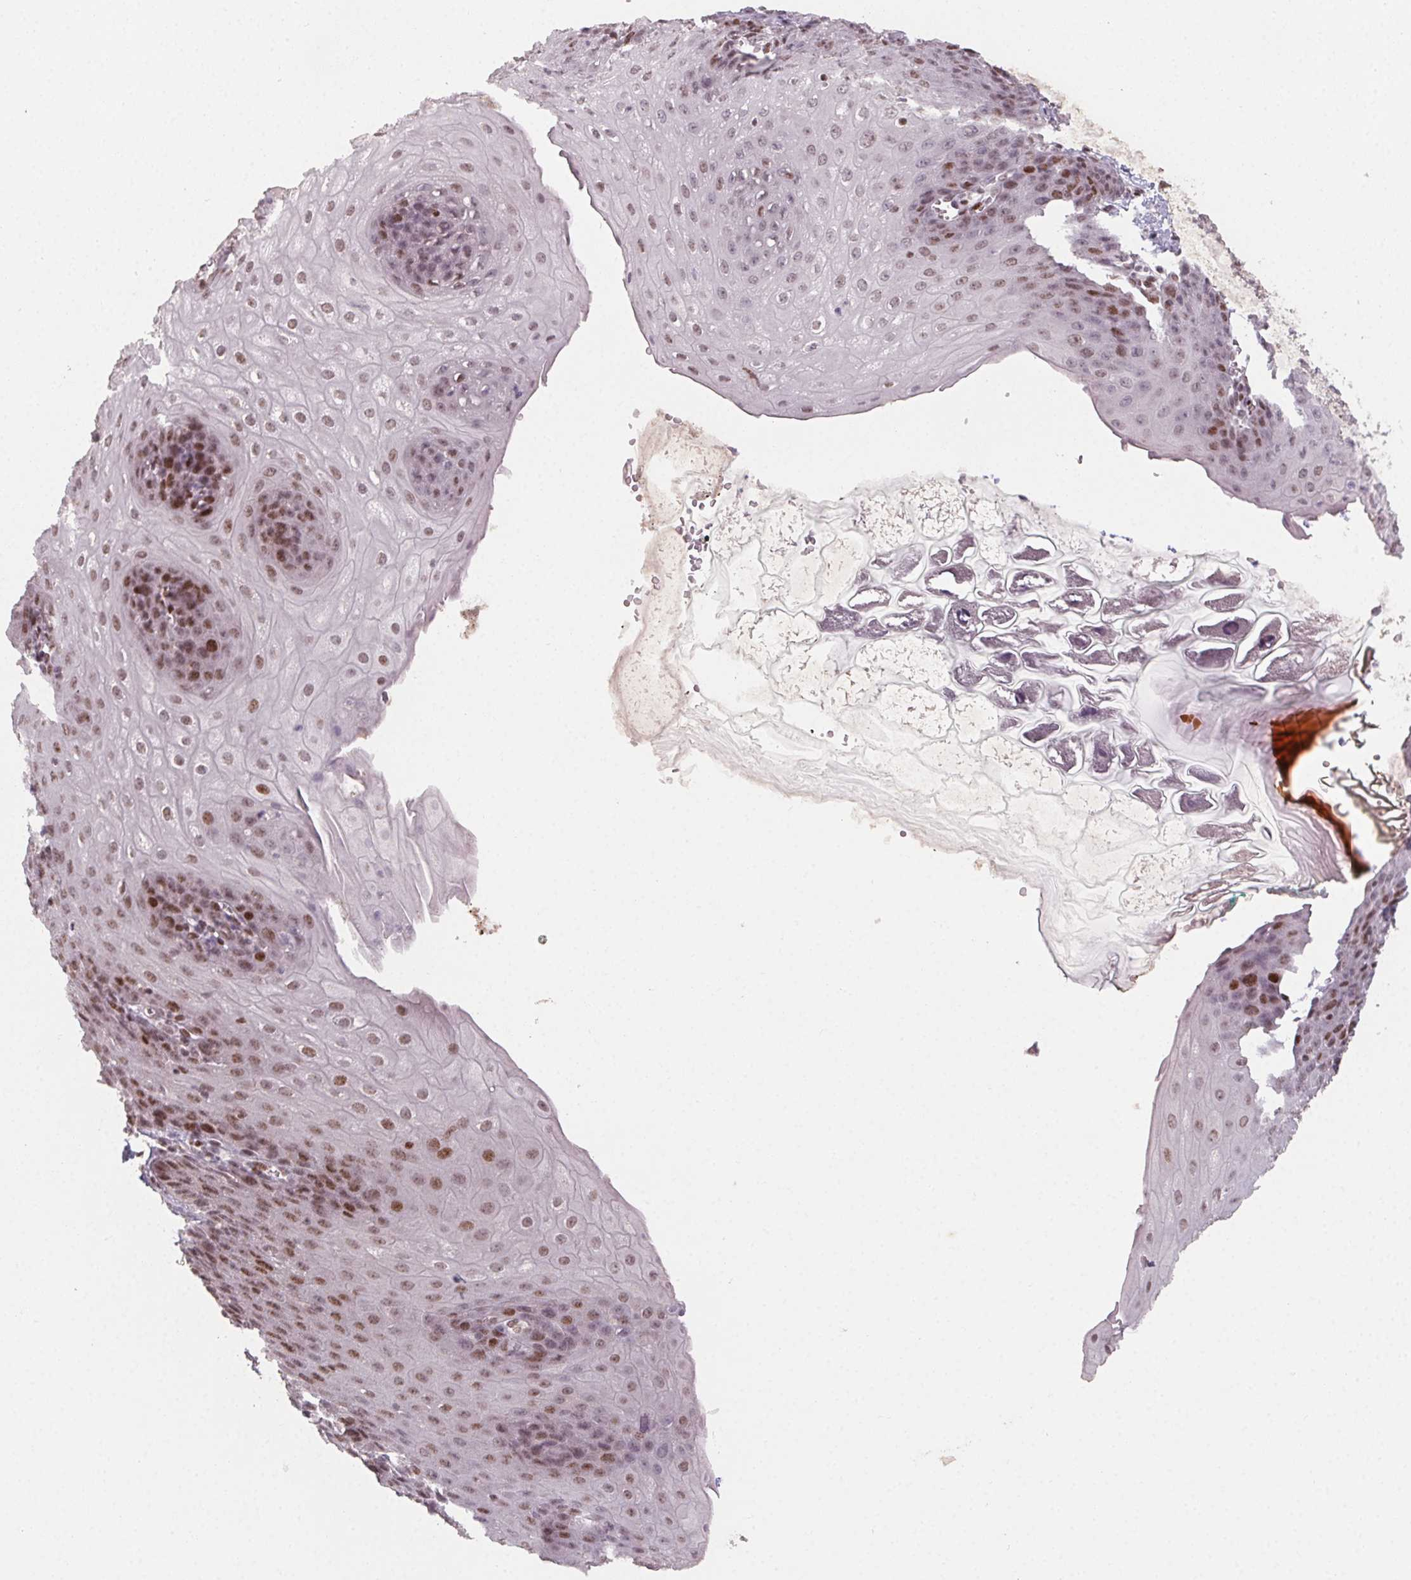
{"staining": {"intensity": "strong", "quantity": "25%-75%", "location": "nuclear"}, "tissue": "esophagus", "cell_type": "Squamous epithelial cells", "image_type": "normal", "snomed": [{"axis": "morphology", "description": "Normal tissue, NOS"}, {"axis": "topography", "description": "Esophagus"}], "caption": "Strong nuclear staining is identified in about 25%-75% of squamous epithelial cells in normal esophagus.", "gene": "KMT2A", "patient": {"sex": "male", "age": 71}}